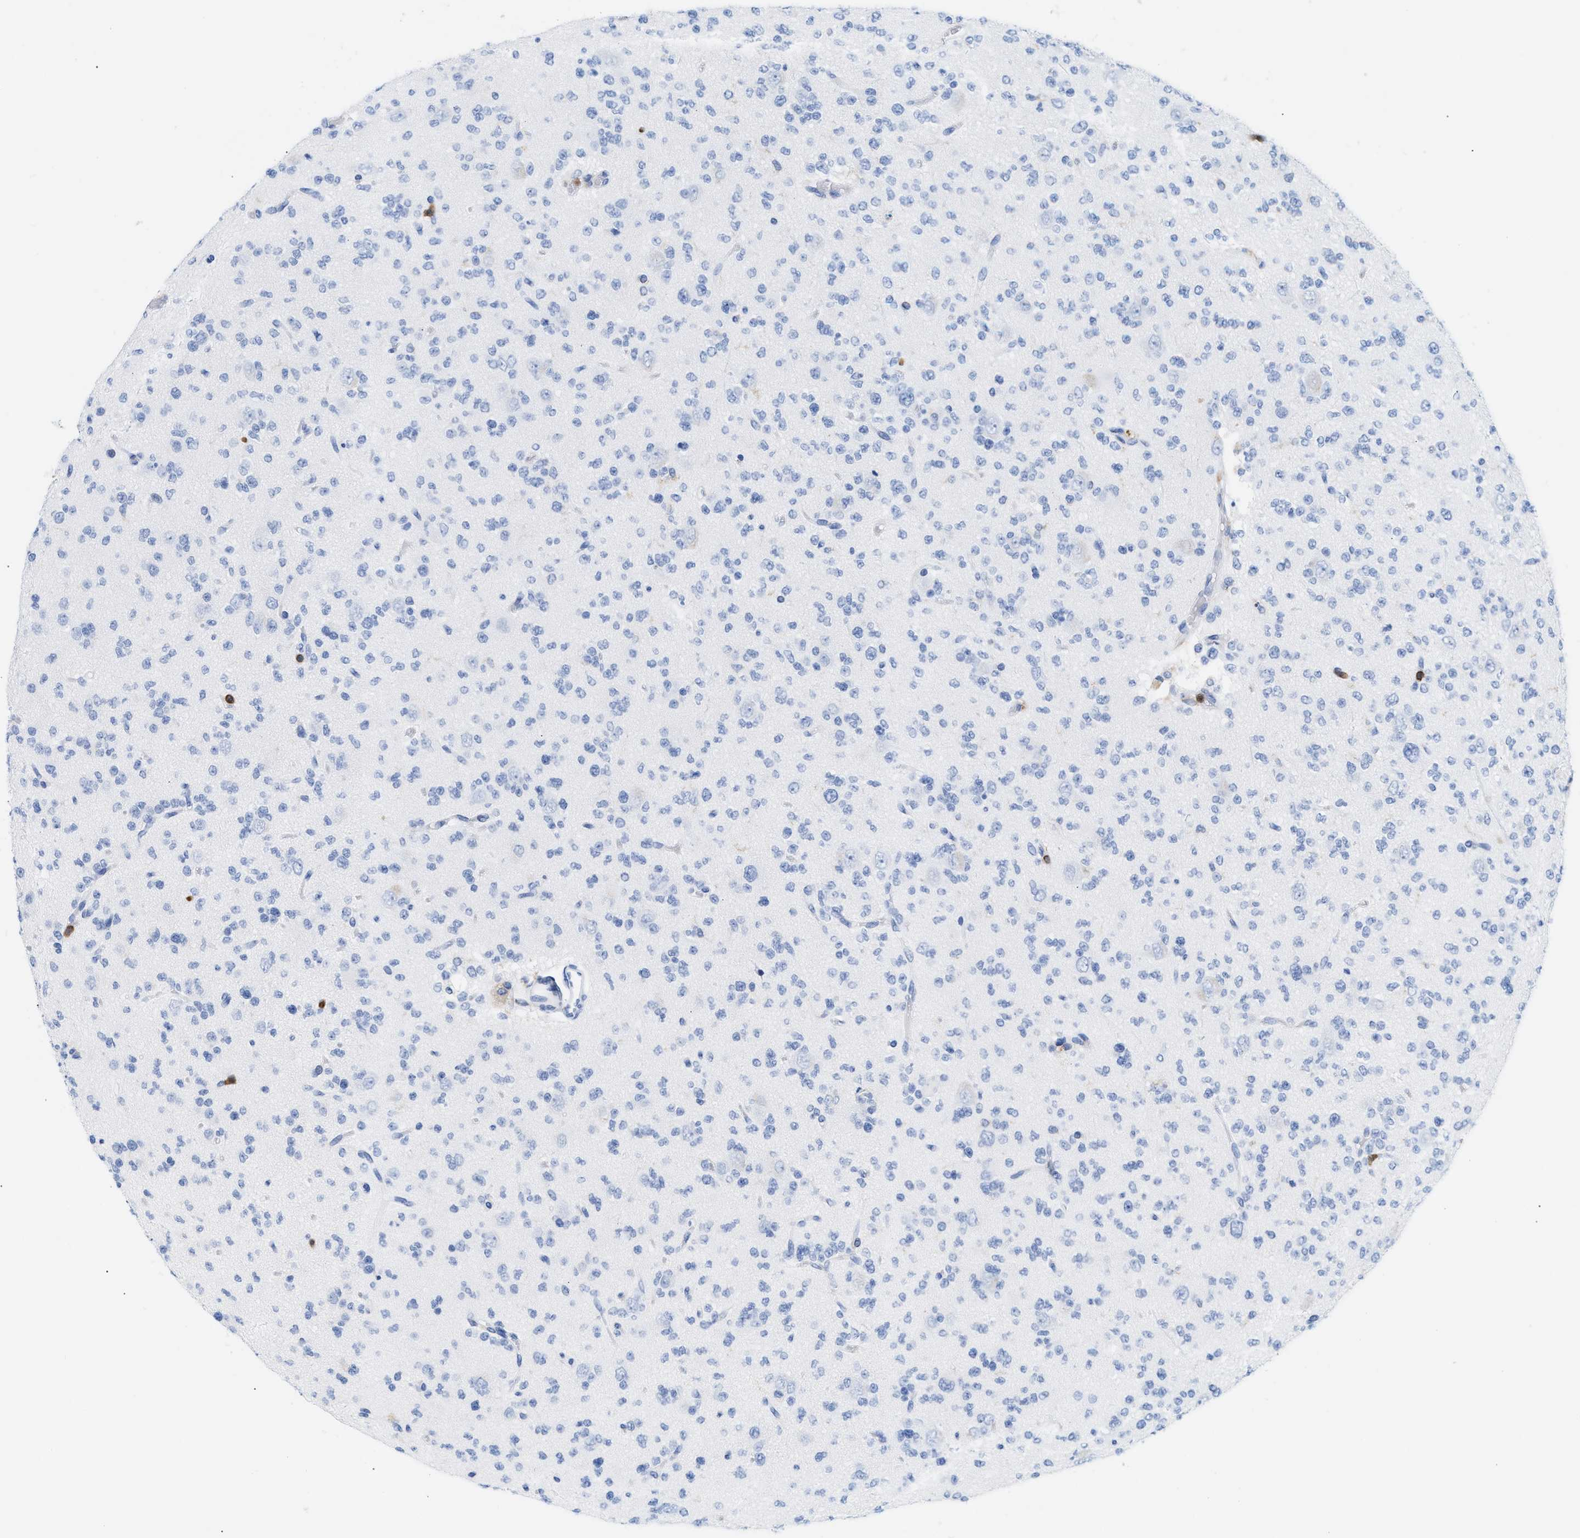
{"staining": {"intensity": "negative", "quantity": "none", "location": "none"}, "tissue": "glioma", "cell_type": "Tumor cells", "image_type": "cancer", "snomed": [{"axis": "morphology", "description": "Glioma, malignant, Low grade"}, {"axis": "topography", "description": "Brain"}], "caption": "The image demonstrates no significant positivity in tumor cells of malignant glioma (low-grade). (DAB immunohistochemistry with hematoxylin counter stain).", "gene": "LCP1", "patient": {"sex": "male", "age": 38}}